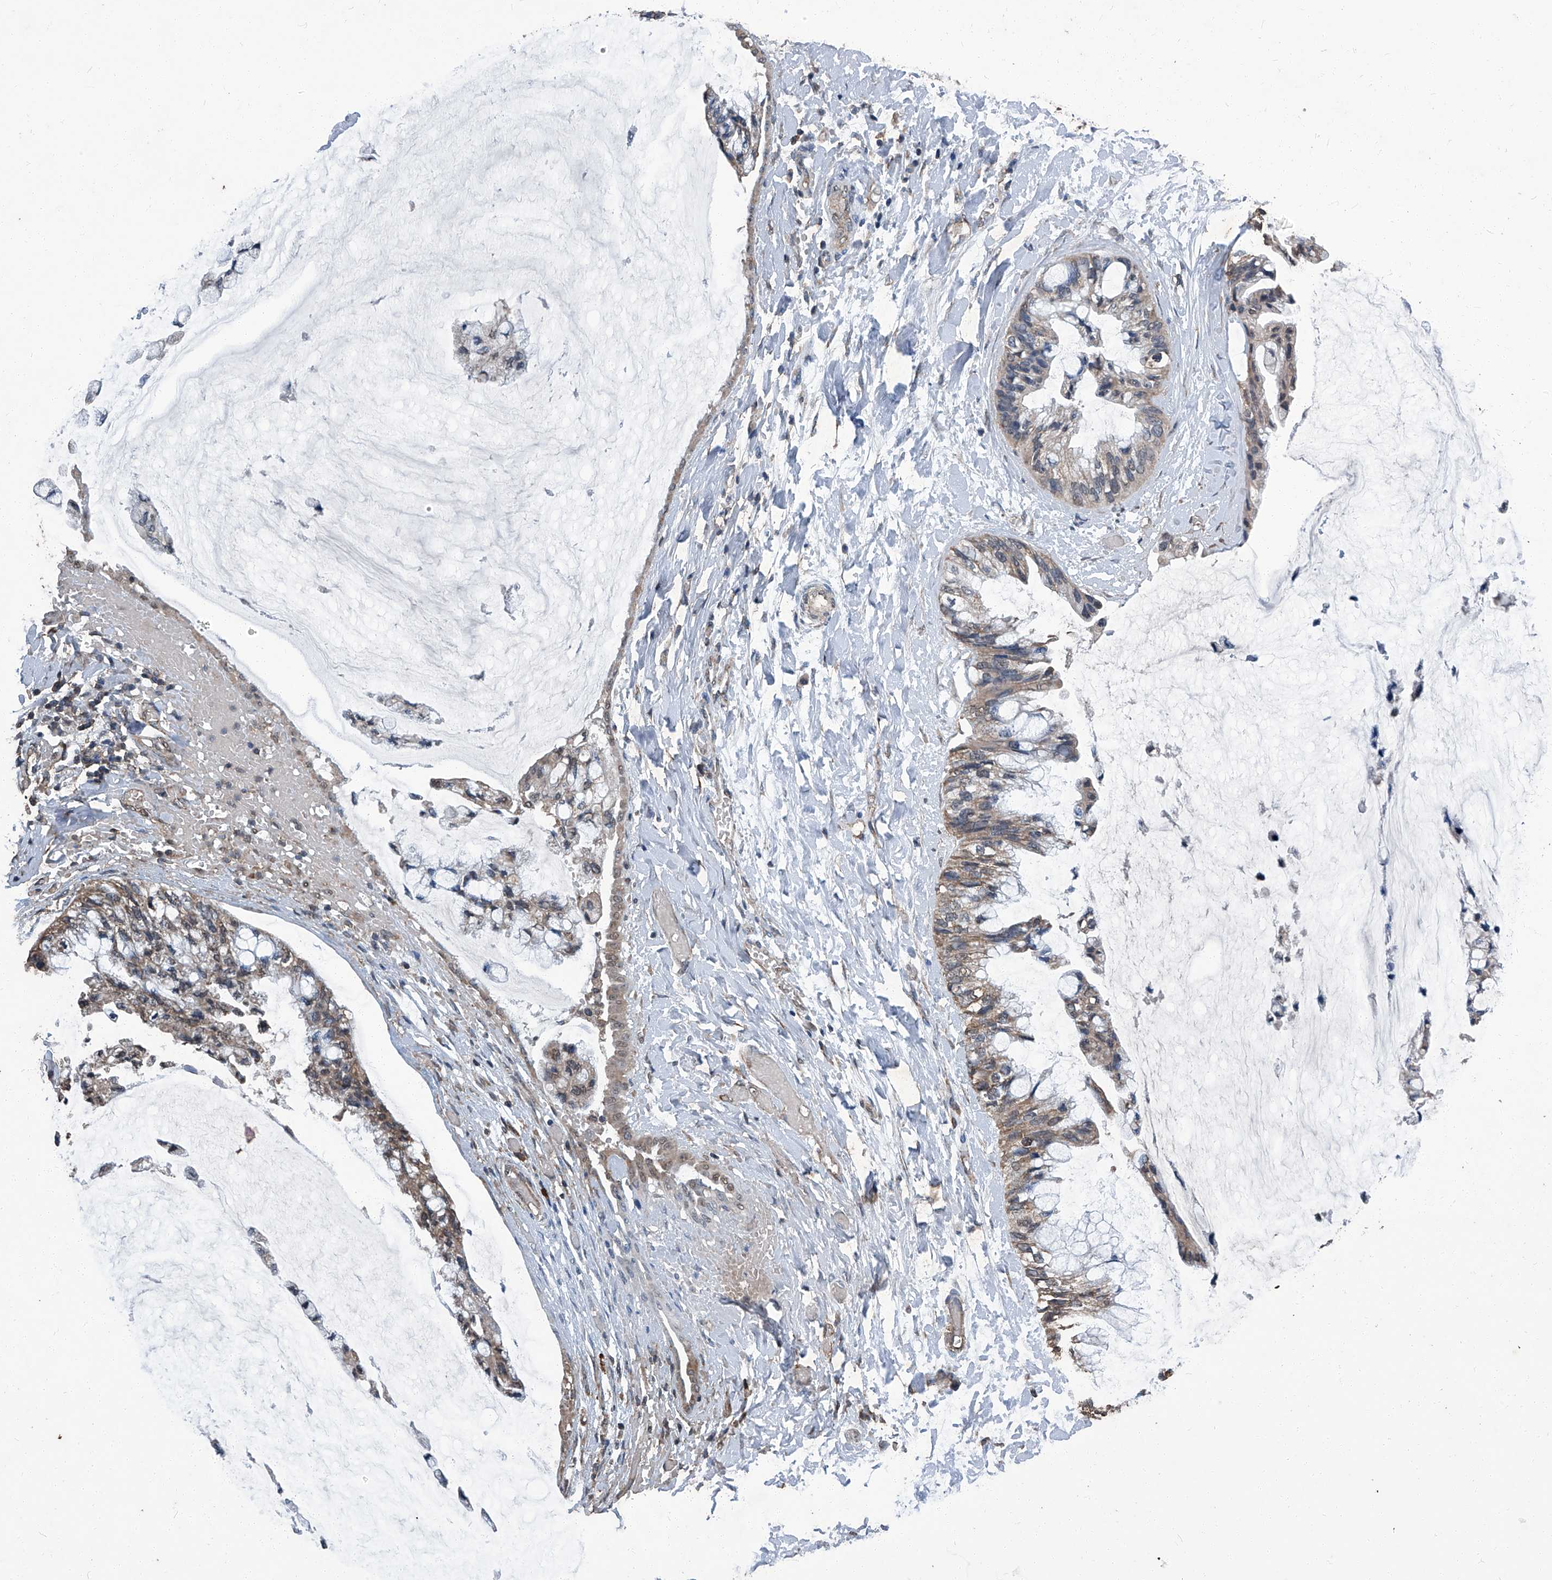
{"staining": {"intensity": "moderate", "quantity": ">75%", "location": "cytoplasmic/membranous"}, "tissue": "ovarian cancer", "cell_type": "Tumor cells", "image_type": "cancer", "snomed": [{"axis": "morphology", "description": "Cystadenocarcinoma, mucinous, NOS"}, {"axis": "topography", "description": "Ovary"}], "caption": "Ovarian cancer (mucinous cystadenocarcinoma) stained for a protein exhibits moderate cytoplasmic/membranous positivity in tumor cells.", "gene": "STARD7", "patient": {"sex": "female", "age": 39}}